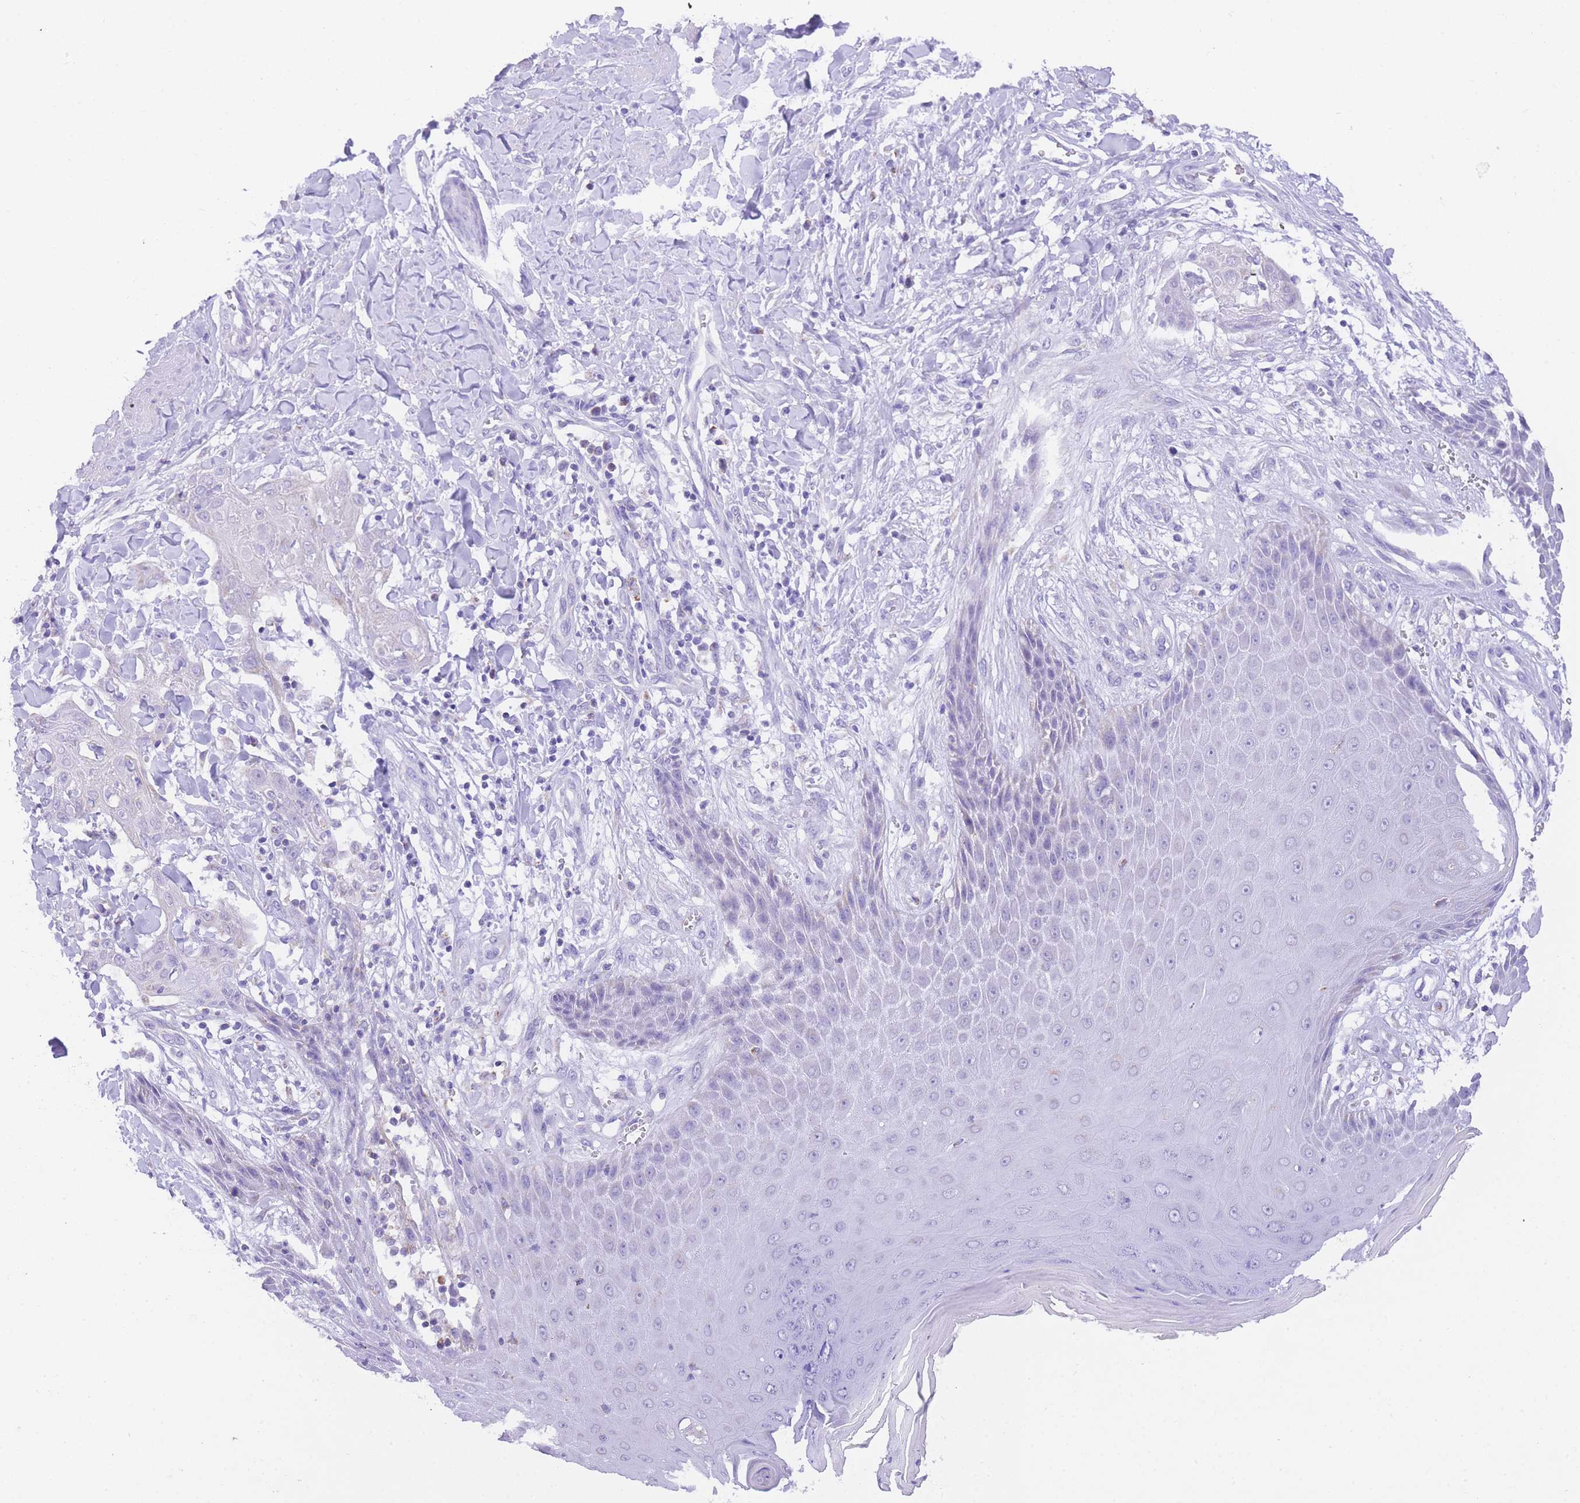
{"staining": {"intensity": "weak", "quantity": "<25%", "location": "cytoplasmic/membranous"}, "tissue": "skin cancer", "cell_type": "Tumor cells", "image_type": "cancer", "snomed": [{"axis": "morphology", "description": "Squamous cell carcinoma, NOS"}, {"axis": "topography", "description": "Skin"}, {"axis": "topography", "description": "Vulva"}], "caption": "This is an immunohistochemistry image of human squamous cell carcinoma (skin). There is no positivity in tumor cells.", "gene": "NKD2", "patient": {"sex": "female", "age": 85}}